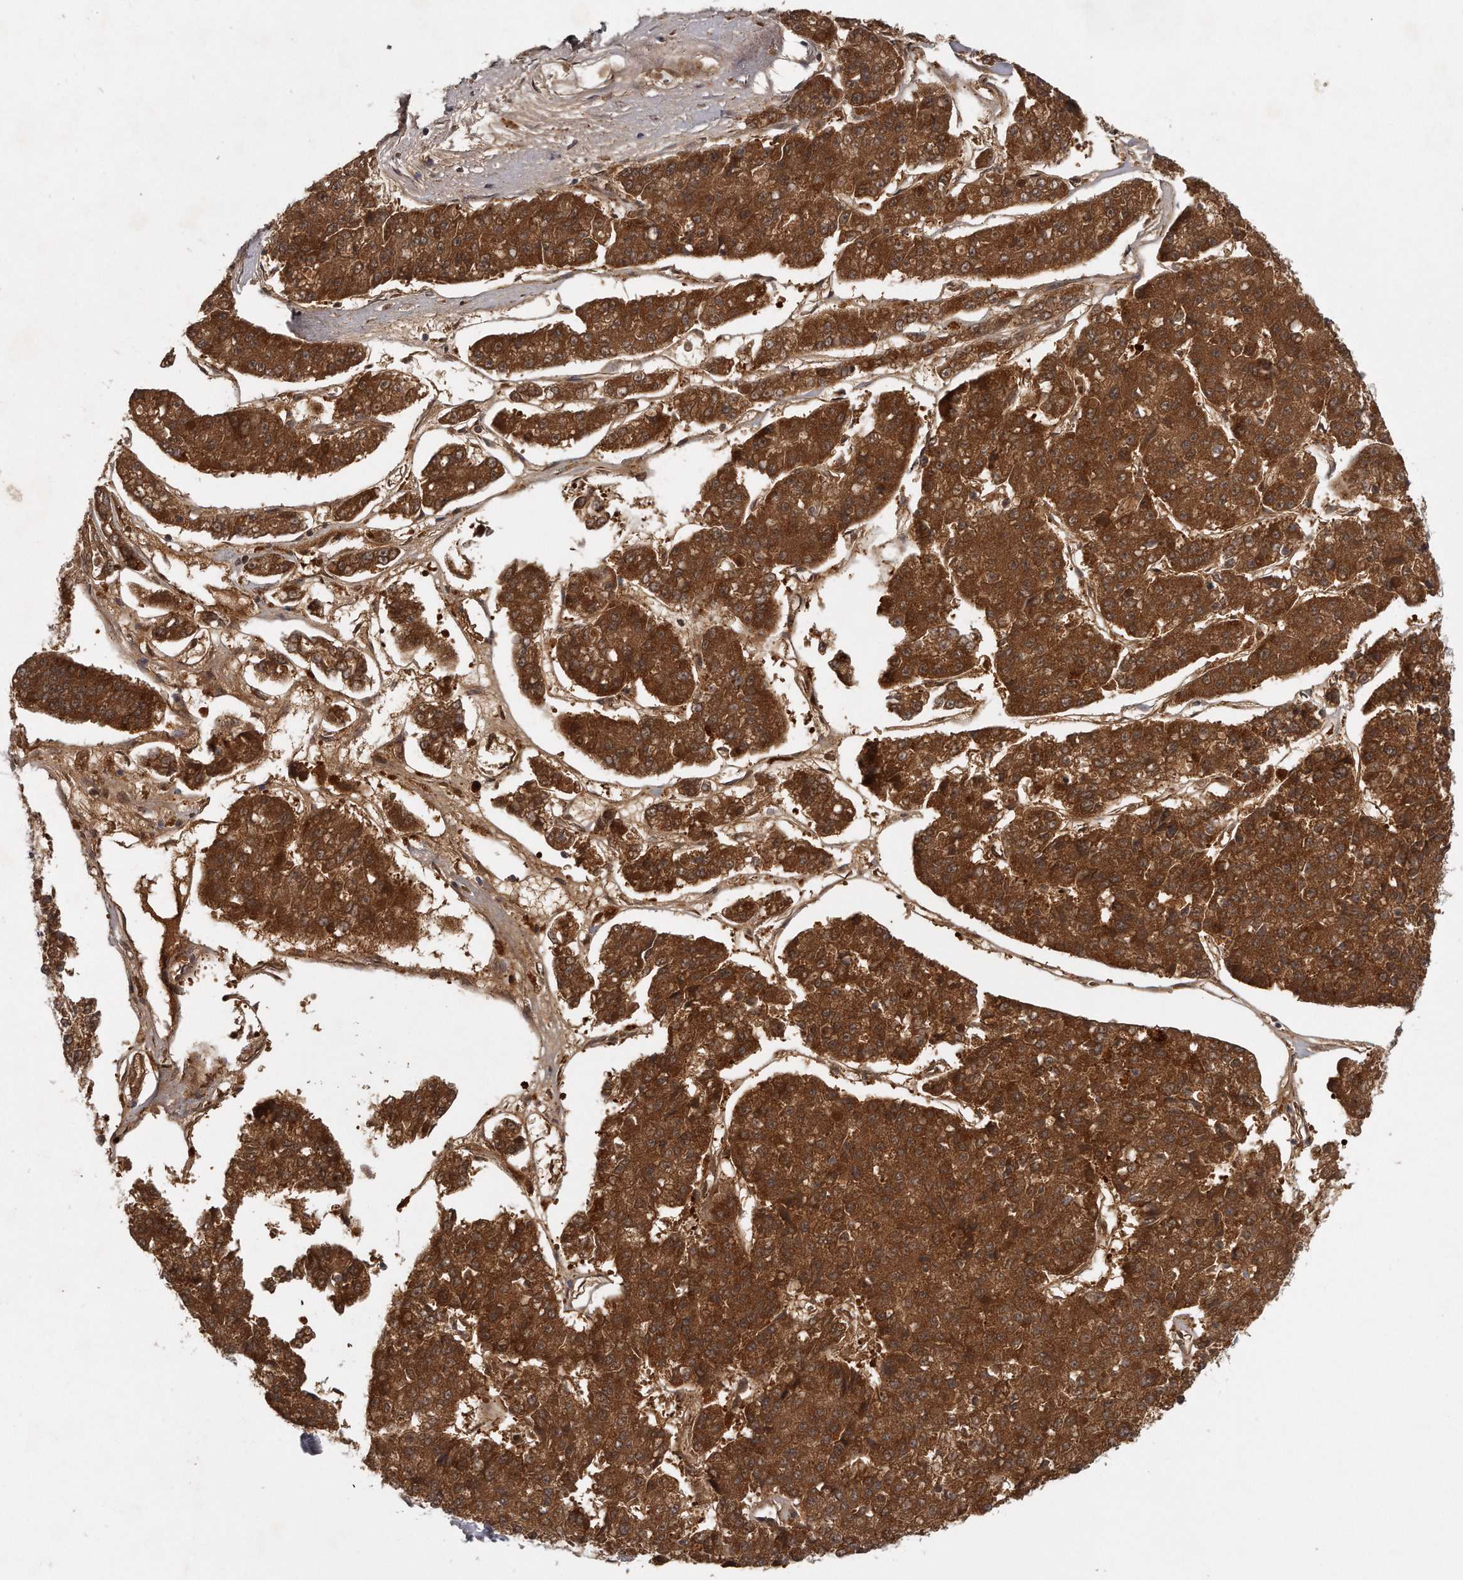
{"staining": {"intensity": "strong", "quantity": ">75%", "location": "cytoplasmic/membranous"}, "tissue": "pancreatic cancer", "cell_type": "Tumor cells", "image_type": "cancer", "snomed": [{"axis": "morphology", "description": "Adenocarcinoma, NOS"}, {"axis": "topography", "description": "Pancreas"}], "caption": "Human pancreatic cancer stained for a protein (brown) shows strong cytoplasmic/membranous positive expression in approximately >75% of tumor cells.", "gene": "GGCT", "patient": {"sex": "male", "age": 50}}